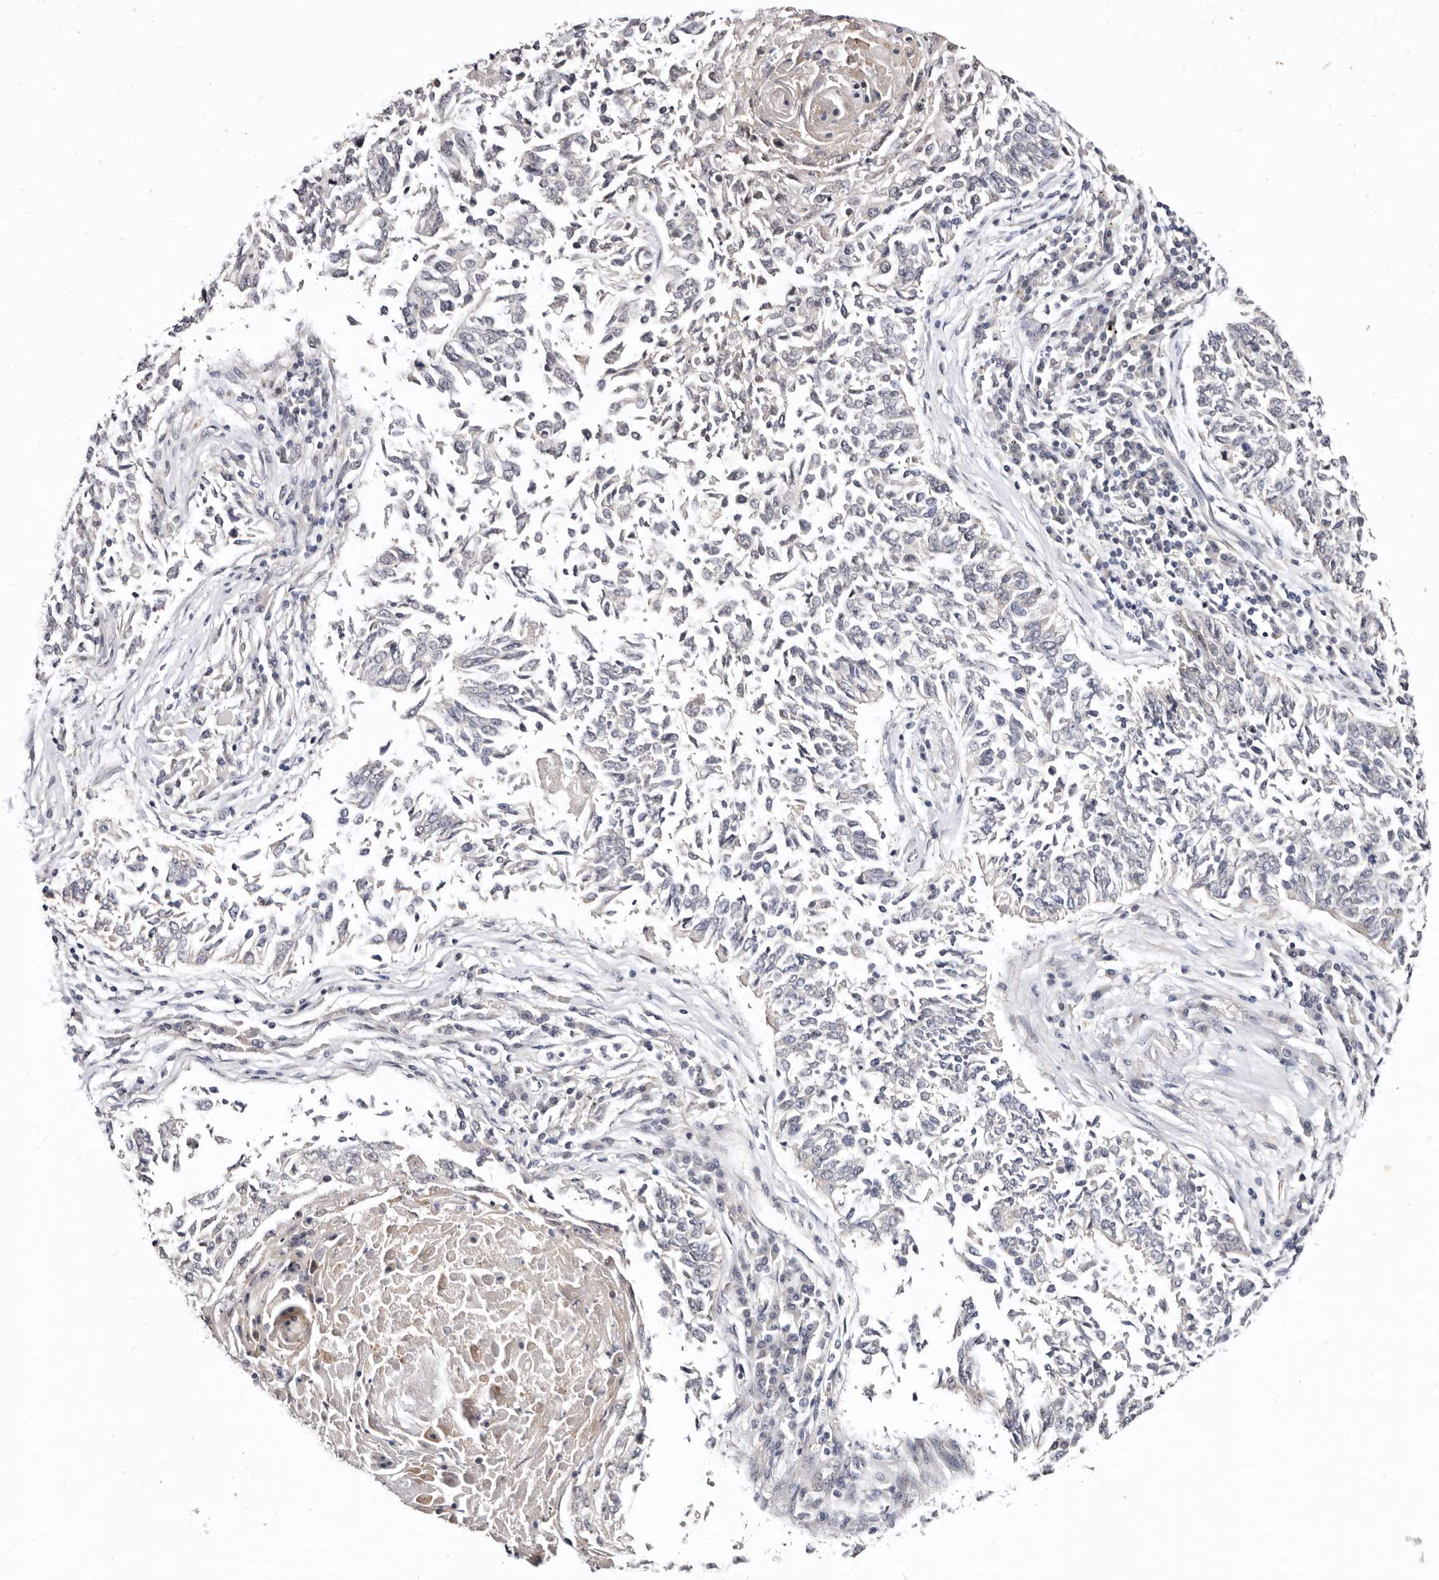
{"staining": {"intensity": "negative", "quantity": "none", "location": "none"}, "tissue": "lung cancer", "cell_type": "Tumor cells", "image_type": "cancer", "snomed": [{"axis": "morphology", "description": "Normal tissue, NOS"}, {"axis": "morphology", "description": "Squamous cell carcinoma, NOS"}, {"axis": "topography", "description": "Cartilage tissue"}, {"axis": "topography", "description": "Bronchus"}, {"axis": "topography", "description": "Lung"}, {"axis": "topography", "description": "Peripheral nerve tissue"}], "caption": "The histopathology image shows no significant staining in tumor cells of lung cancer.", "gene": "KLHL4", "patient": {"sex": "female", "age": 49}}